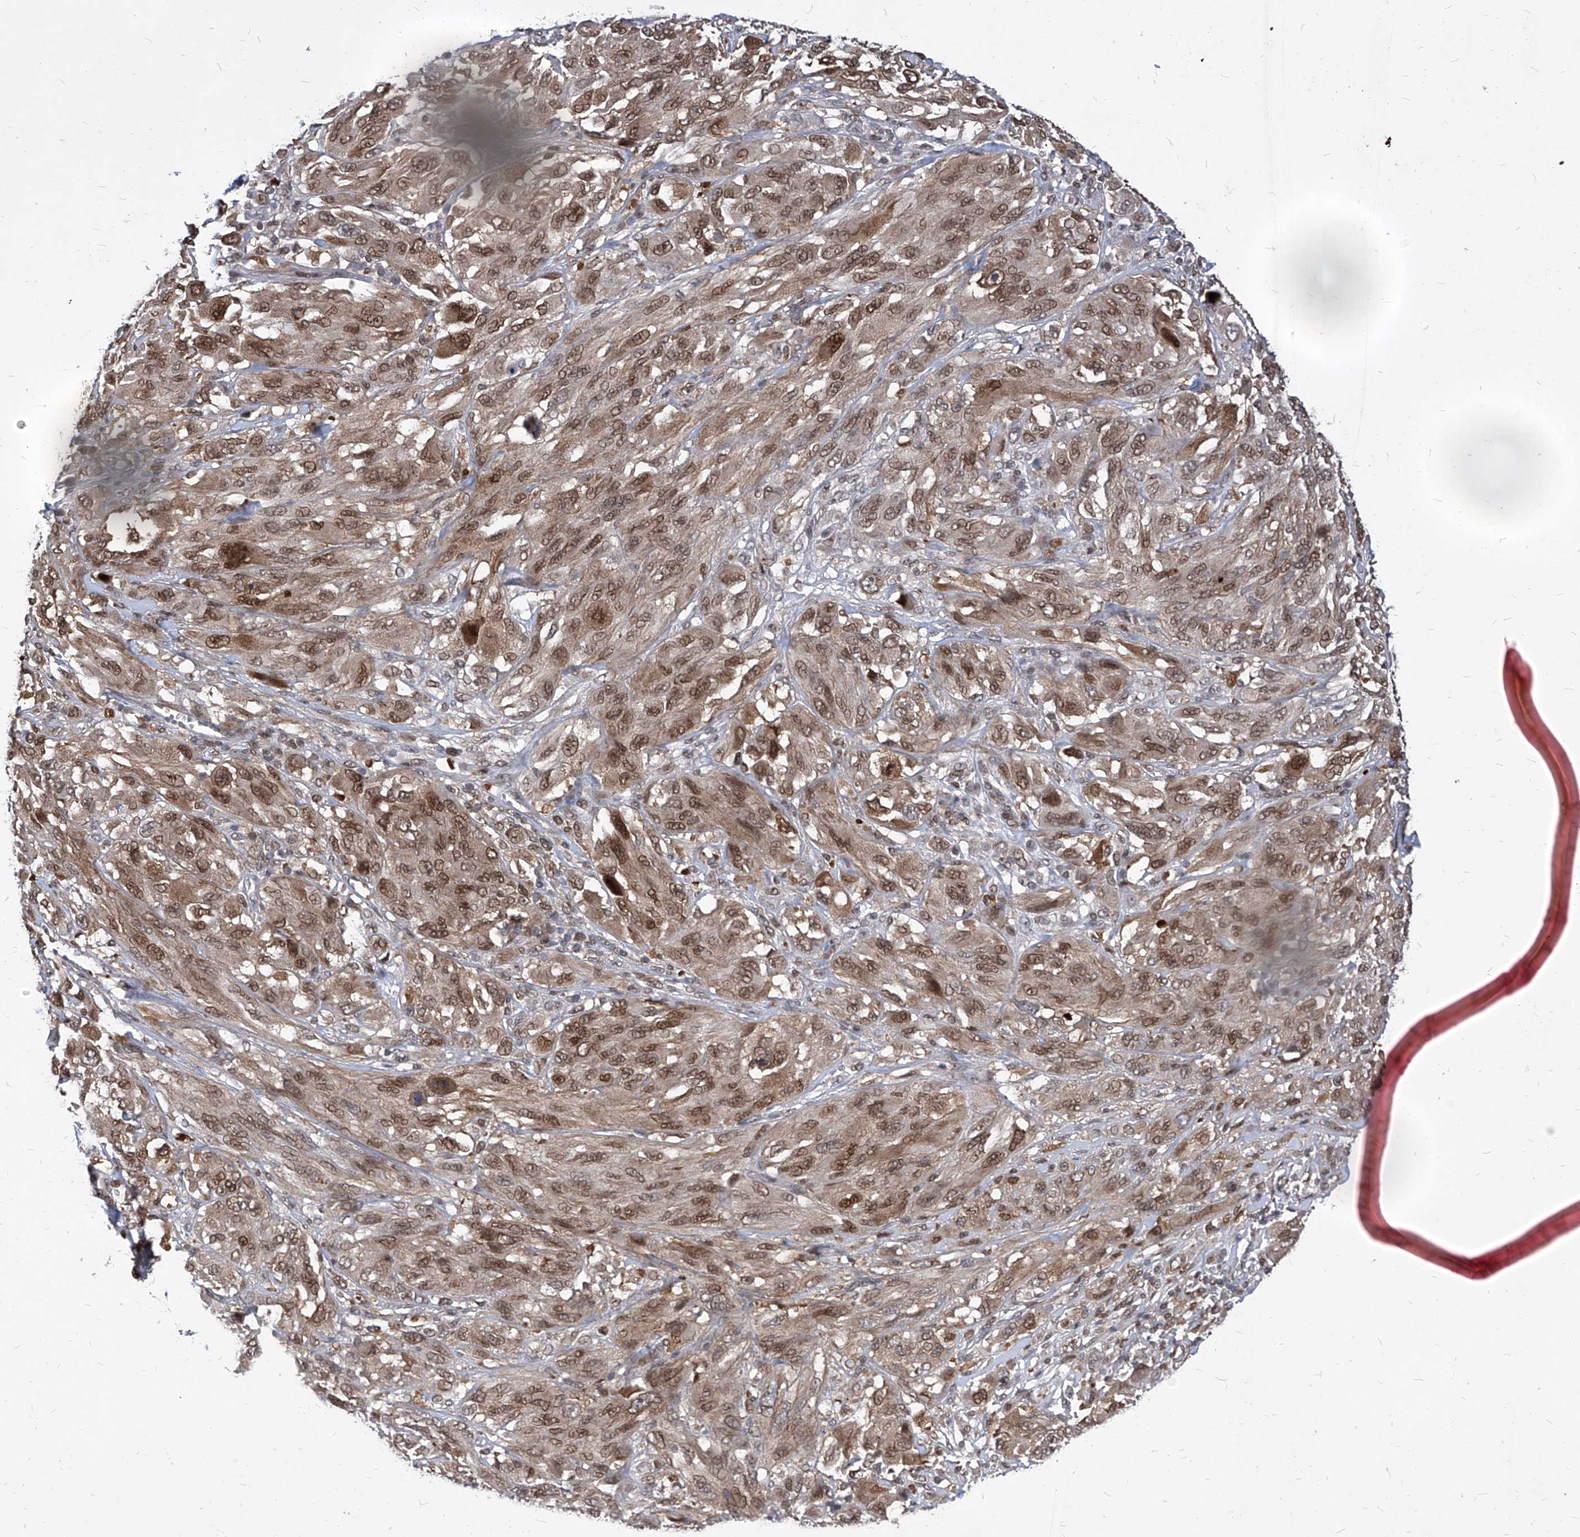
{"staining": {"intensity": "moderate", "quantity": ">75%", "location": "nuclear"}, "tissue": "melanoma", "cell_type": "Tumor cells", "image_type": "cancer", "snomed": [{"axis": "morphology", "description": "Malignant melanoma, NOS"}, {"axis": "topography", "description": "Skin"}], "caption": "Protein analysis of melanoma tissue demonstrates moderate nuclear positivity in approximately >75% of tumor cells. (IHC, brightfield microscopy, high magnification).", "gene": "KPNB1", "patient": {"sex": "female", "age": 91}}